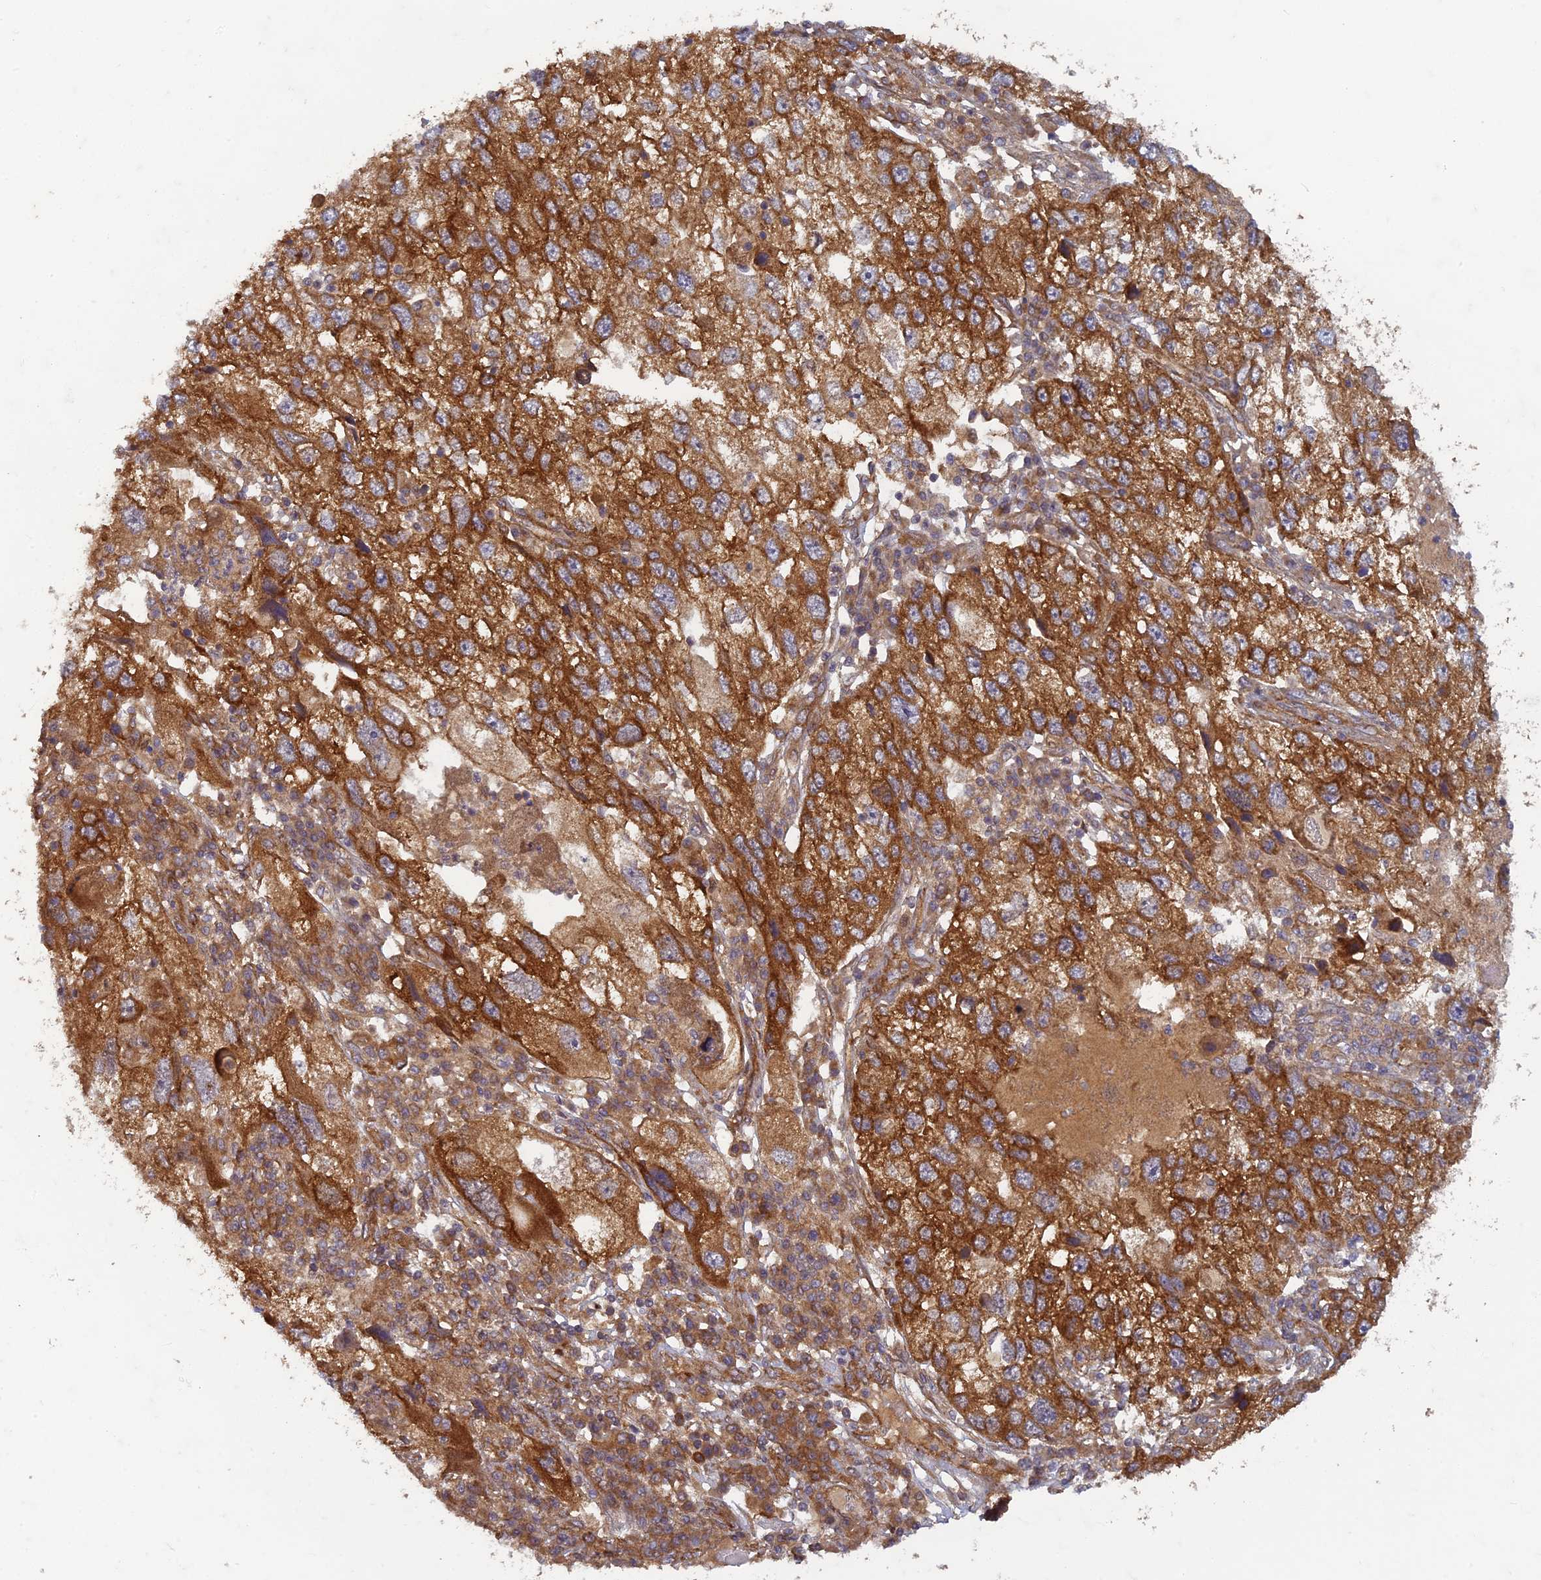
{"staining": {"intensity": "strong", "quantity": ">75%", "location": "cytoplasmic/membranous"}, "tissue": "endometrial cancer", "cell_type": "Tumor cells", "image_type": "cancer", "snomed": [{"axis": "morphology", "description": "Adenocarcinoma, NOS"}, {"axis": "topography", "description": "Endometrium"}], "caption": "Endometrial cancer stained with DAB (3,3'-diaminobenzidine) immunohistochemistry (IHC) shows high levels of strong cytoplasmic/membranous positivity in about >75% of tumor cells.", "gene": "TCF25", "patient": {"sex": "female", "age": 49}}